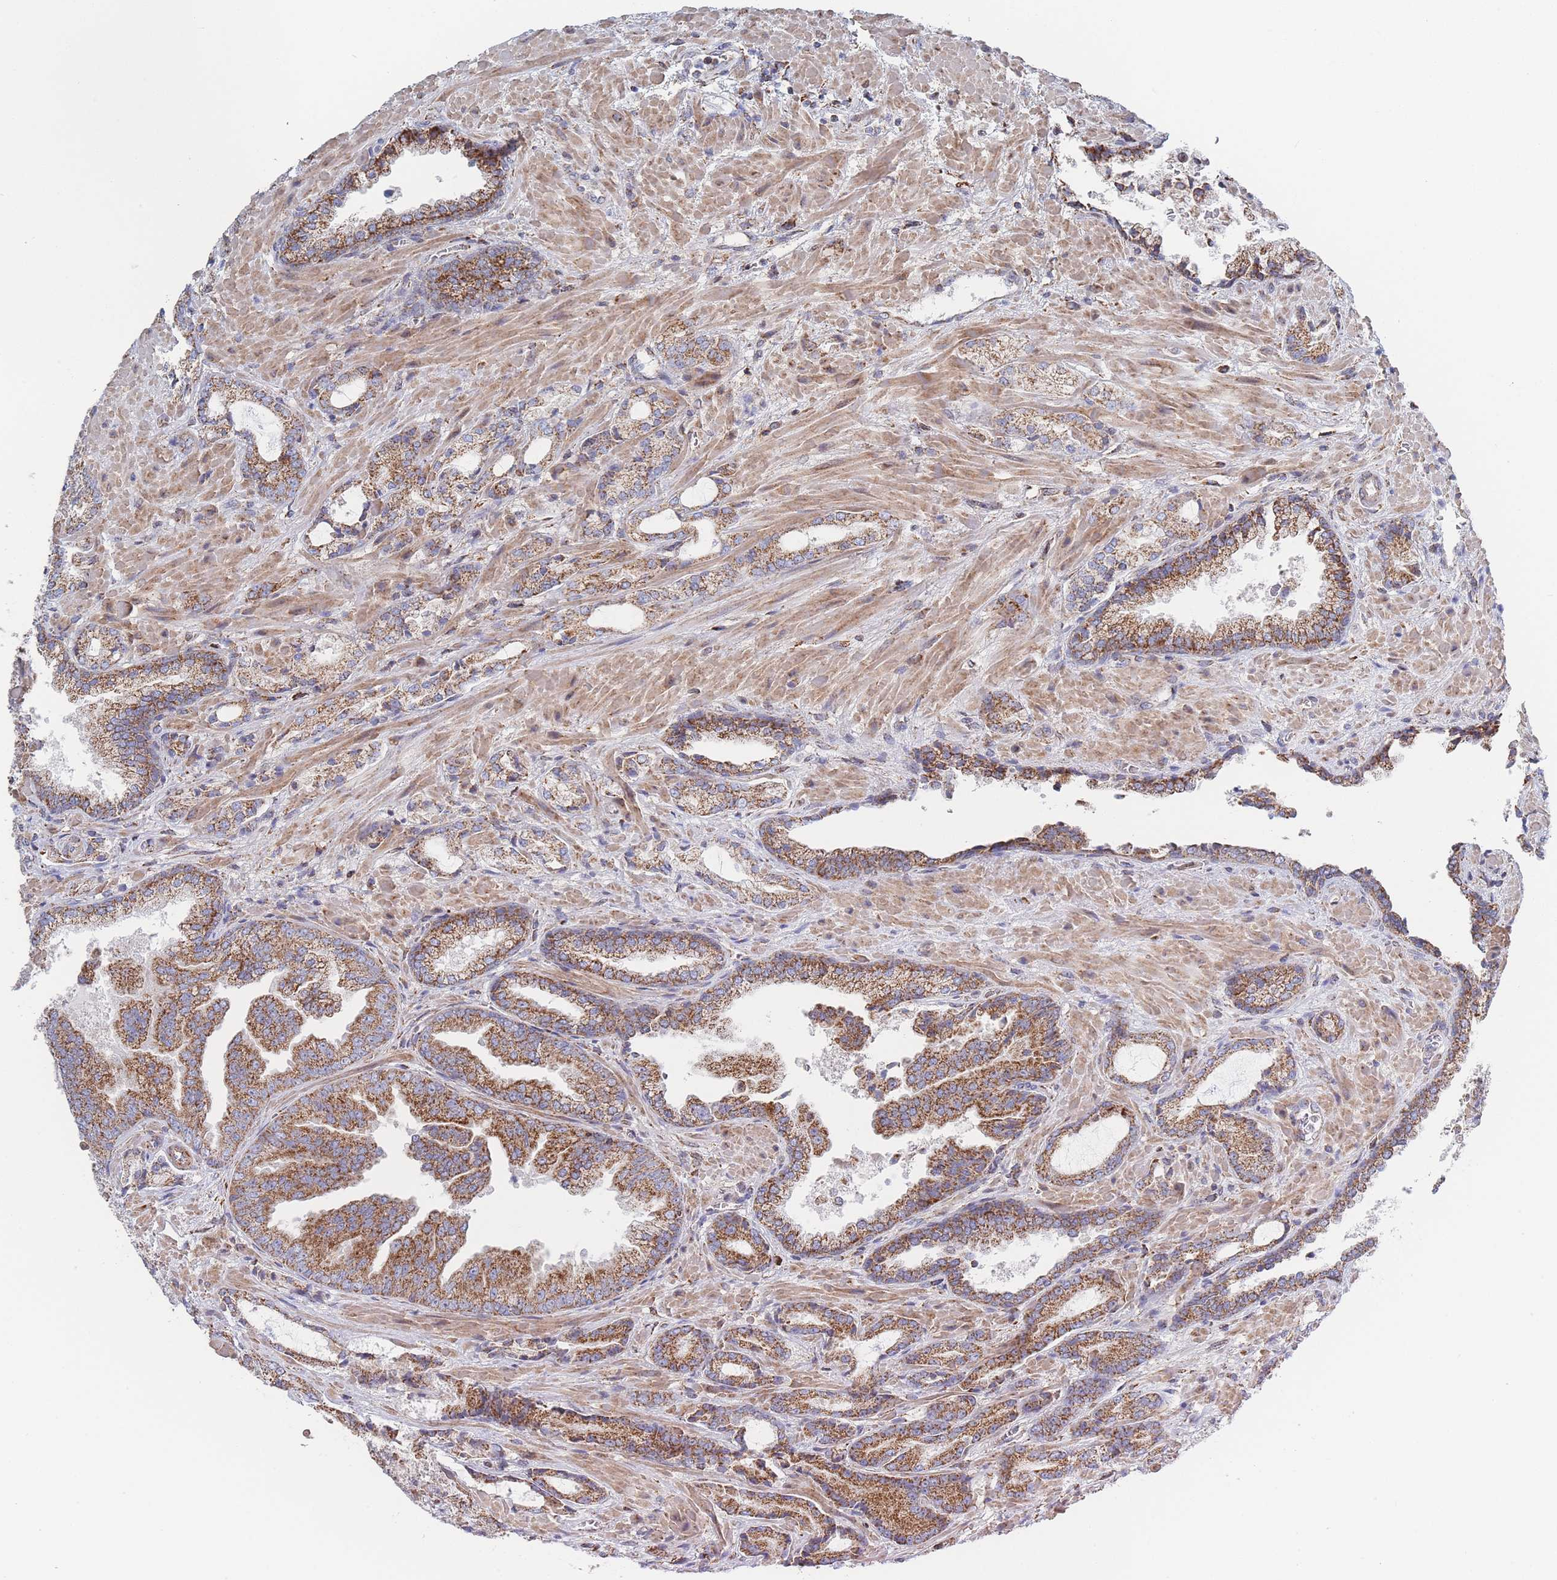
{"staining": {"intensity": "moderate", "quantity": ">75%", "location": "cytoplasmic/membranous"}, "tissue": "prostate cancer", "cell_type": "Tumor cells", "image_type": "cancer", "snomed": [{"axis": "morphology", "description": "Adenocarcinoma, High grade"}, {"axis": "topography", "description": "Prostate"}], "caption": "About >75% of tumor cells in human prostate high-grade adenocarcinoma reveal moderate cytoplasmic/membranous protein positivity as visualized by brown immunohistochemical staining.", "gene": "IKZF4", "patient": {"sex": "male", "age": 68}}